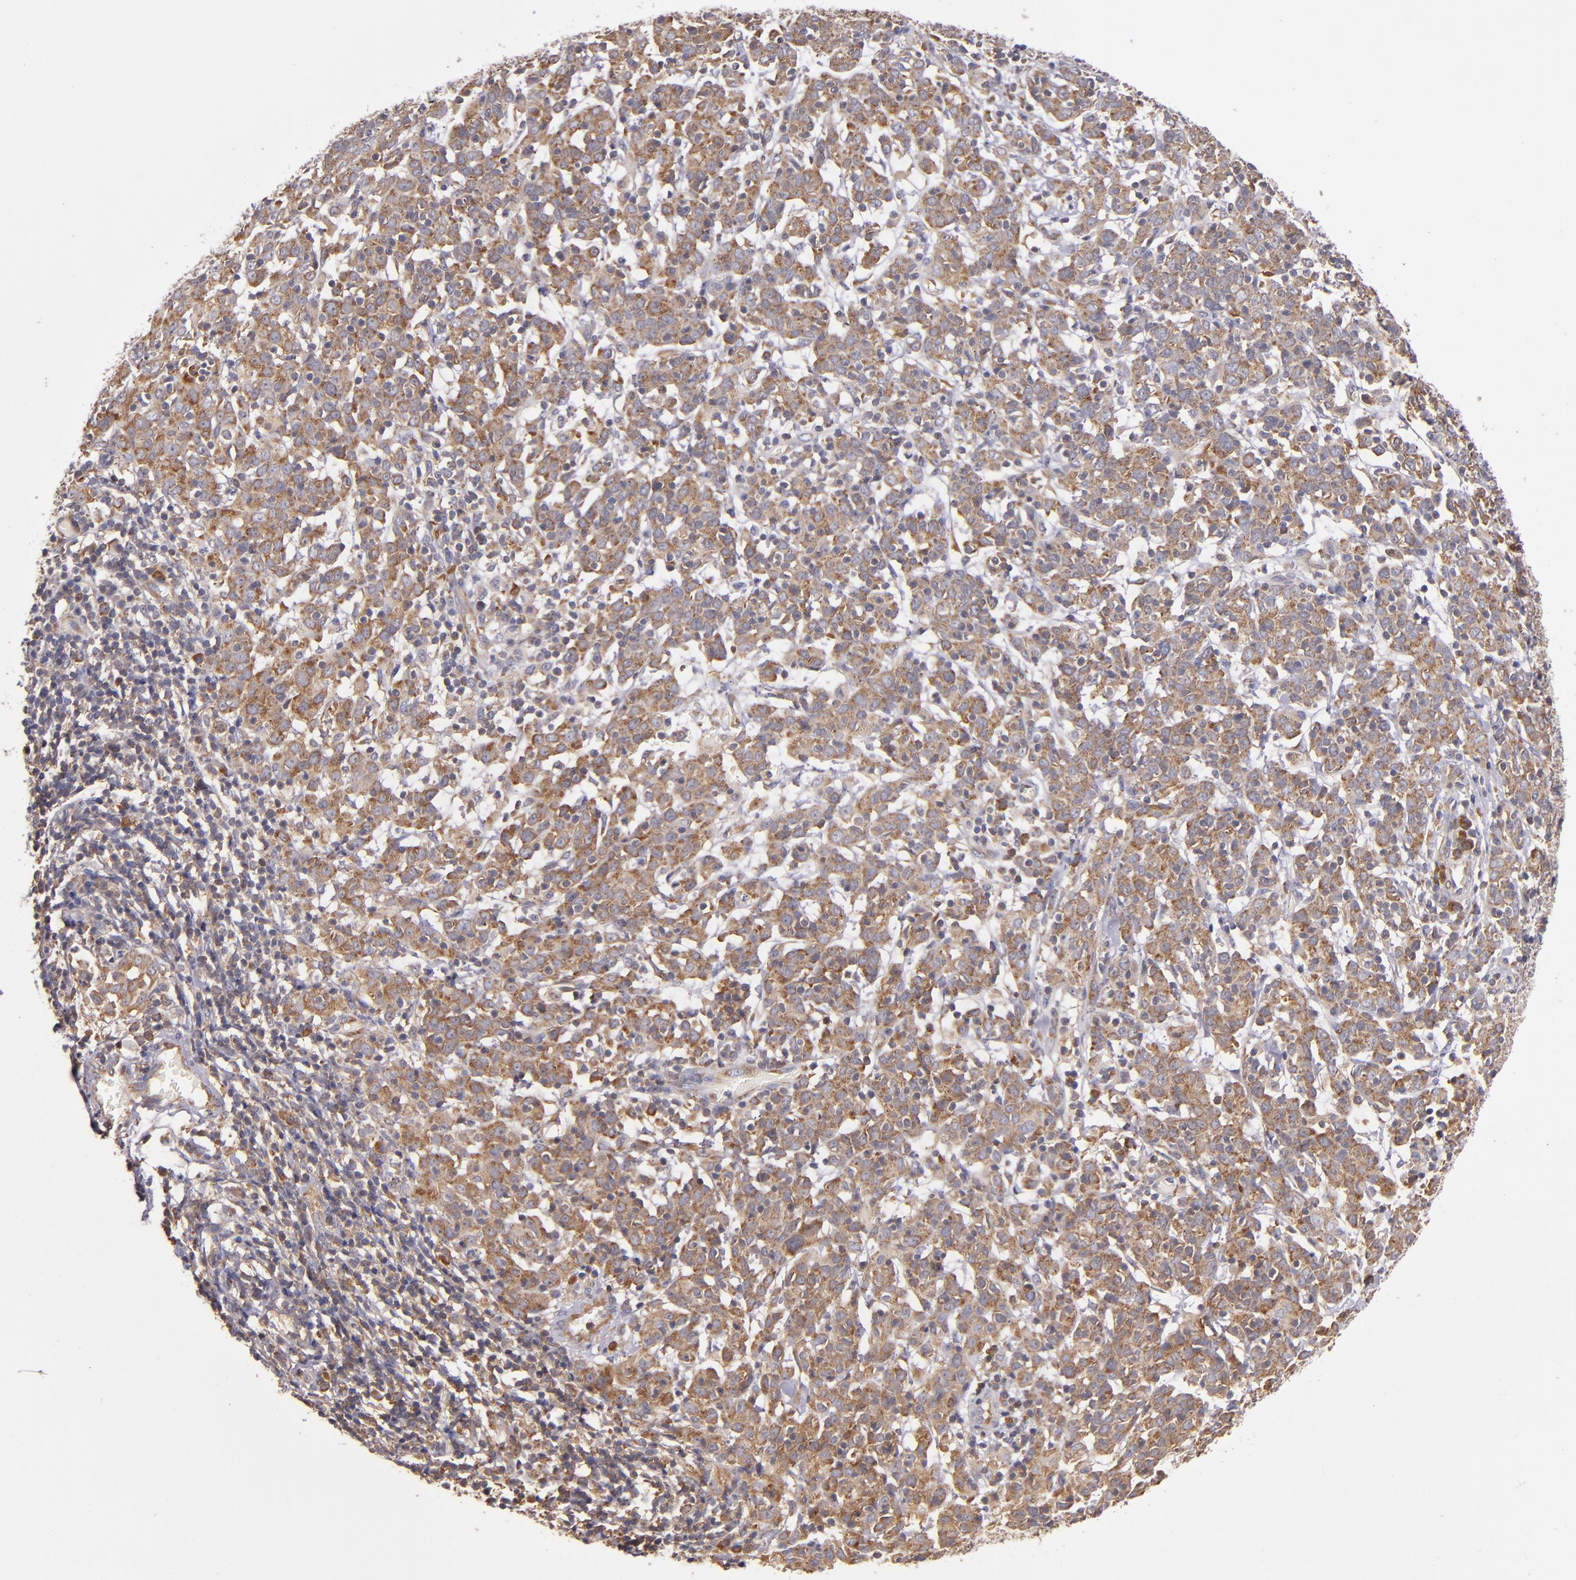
{"staining": {"intensity": "moderate", "quantity": ">75%", "location": "cytoplasmic/membranous"}, "tissue": "cervical cancer", "cell_type": "Tumor cells", "image_type": "cancer", "snomed": [{"axis": "morphology", "description": "Normal tissue, NOS"}, {"axis": "morphology", "description": "Squamous cell carcinoma, NOS"}, {"axis": "topography", "description": "Cervix"}], "caption": "Tumor cells reveal moderate cytoplasmic/membranous positivity in about >75% of cells in squamous cell carcinoma (cervical).", "gene": "EIF4ENIF1", "patient": {"sex": "female", "age": 67}}